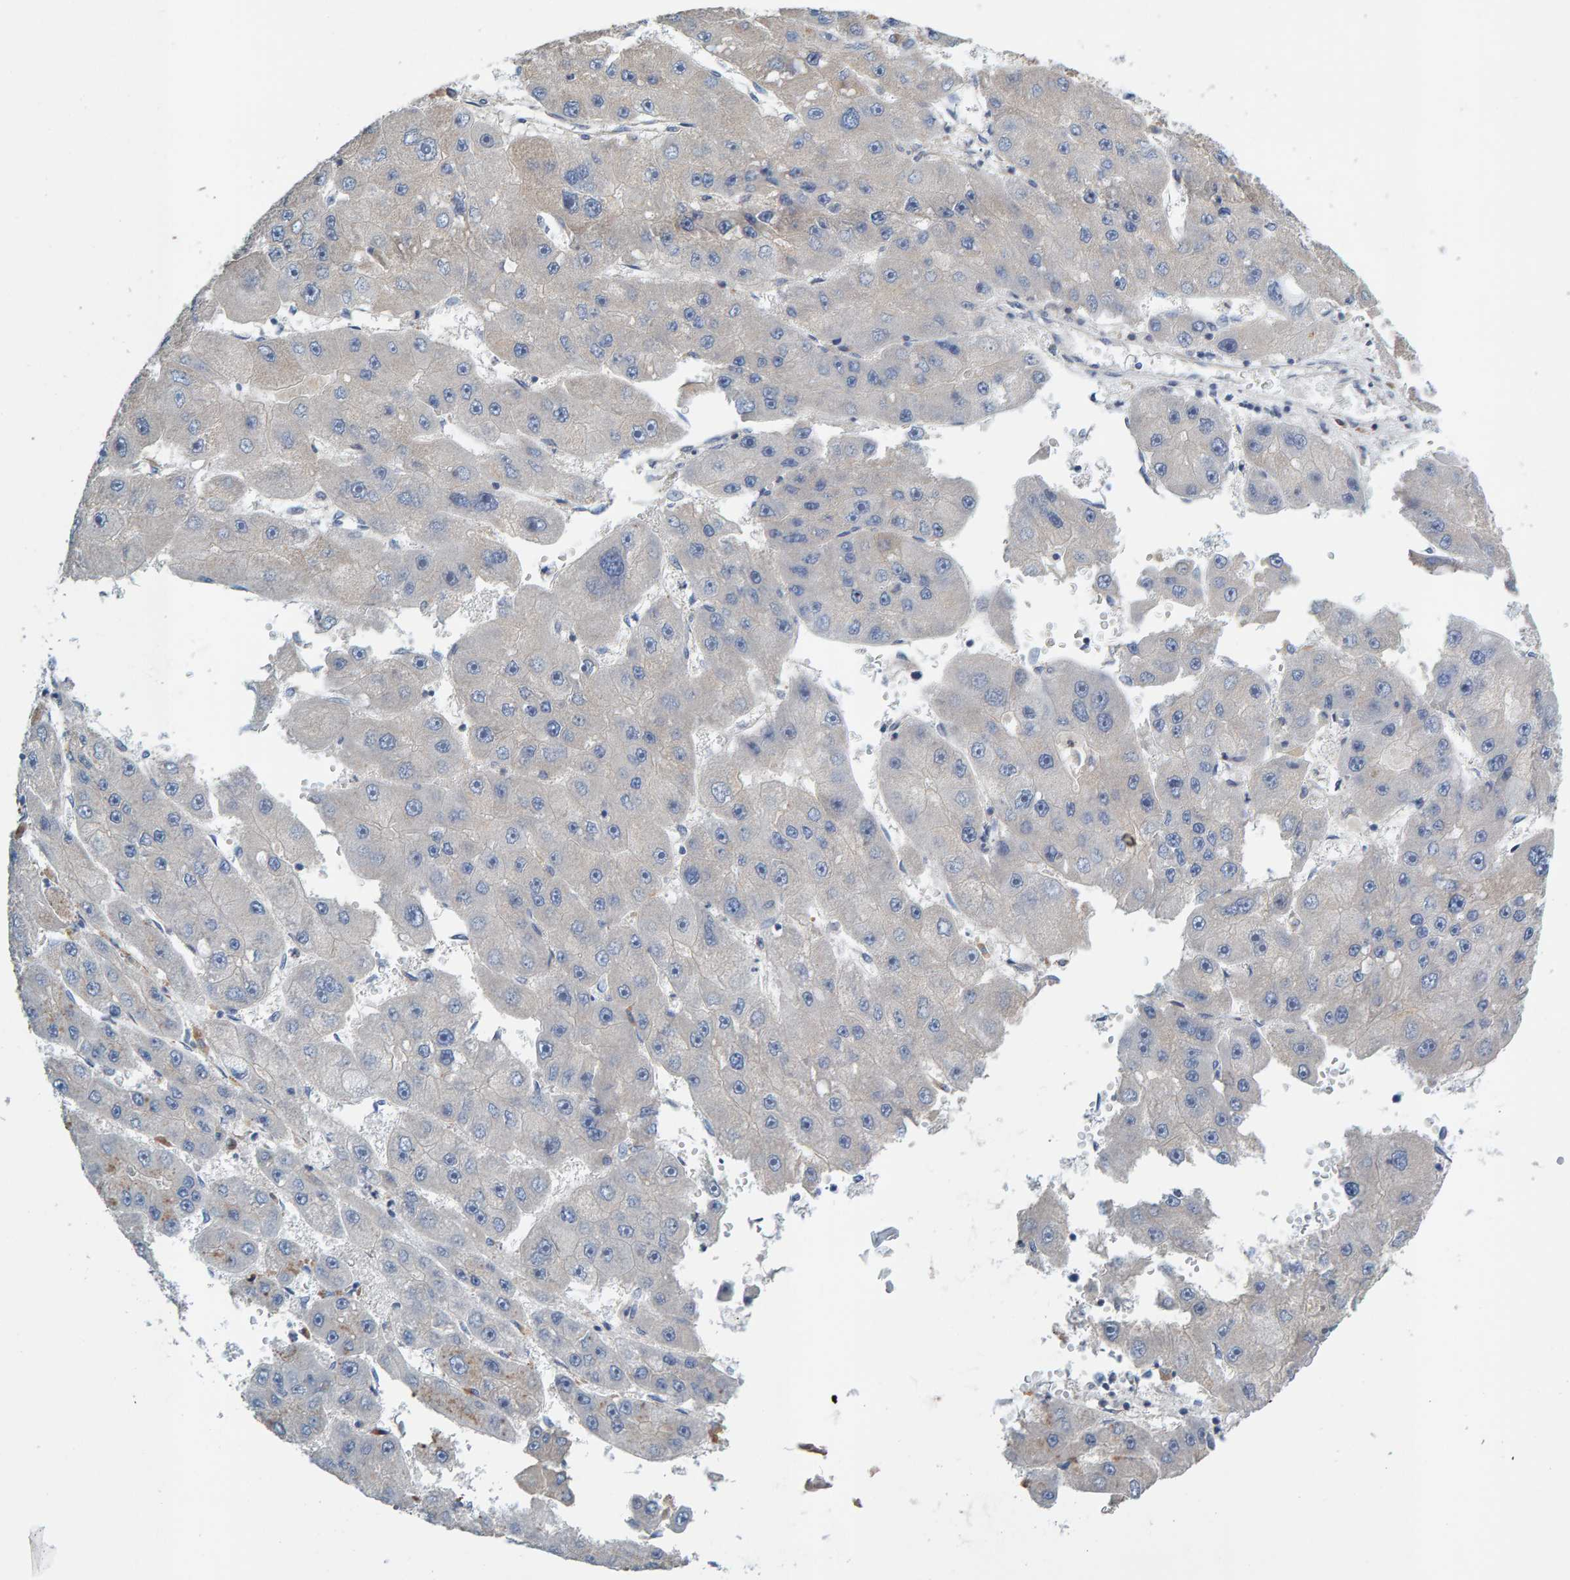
{"staining": {"intensity": "negative", "quantity": "none", "location": "none"}, "tissue": "liver cancer", "cell_type": "Tumor cells", "image_type": "cancer", "snomed": [{"axis": "morphology", "description": "Carcinoma, Hepatocellular, NOS"}, {"axis": "topography", "description": "Liver"}], "caption": "Tumor cells are negative for protein expression in human liver cancer (hepatocellular carcinoma).", "gene": "CCM2", "patient": {"sex": "female", "age": 61}}